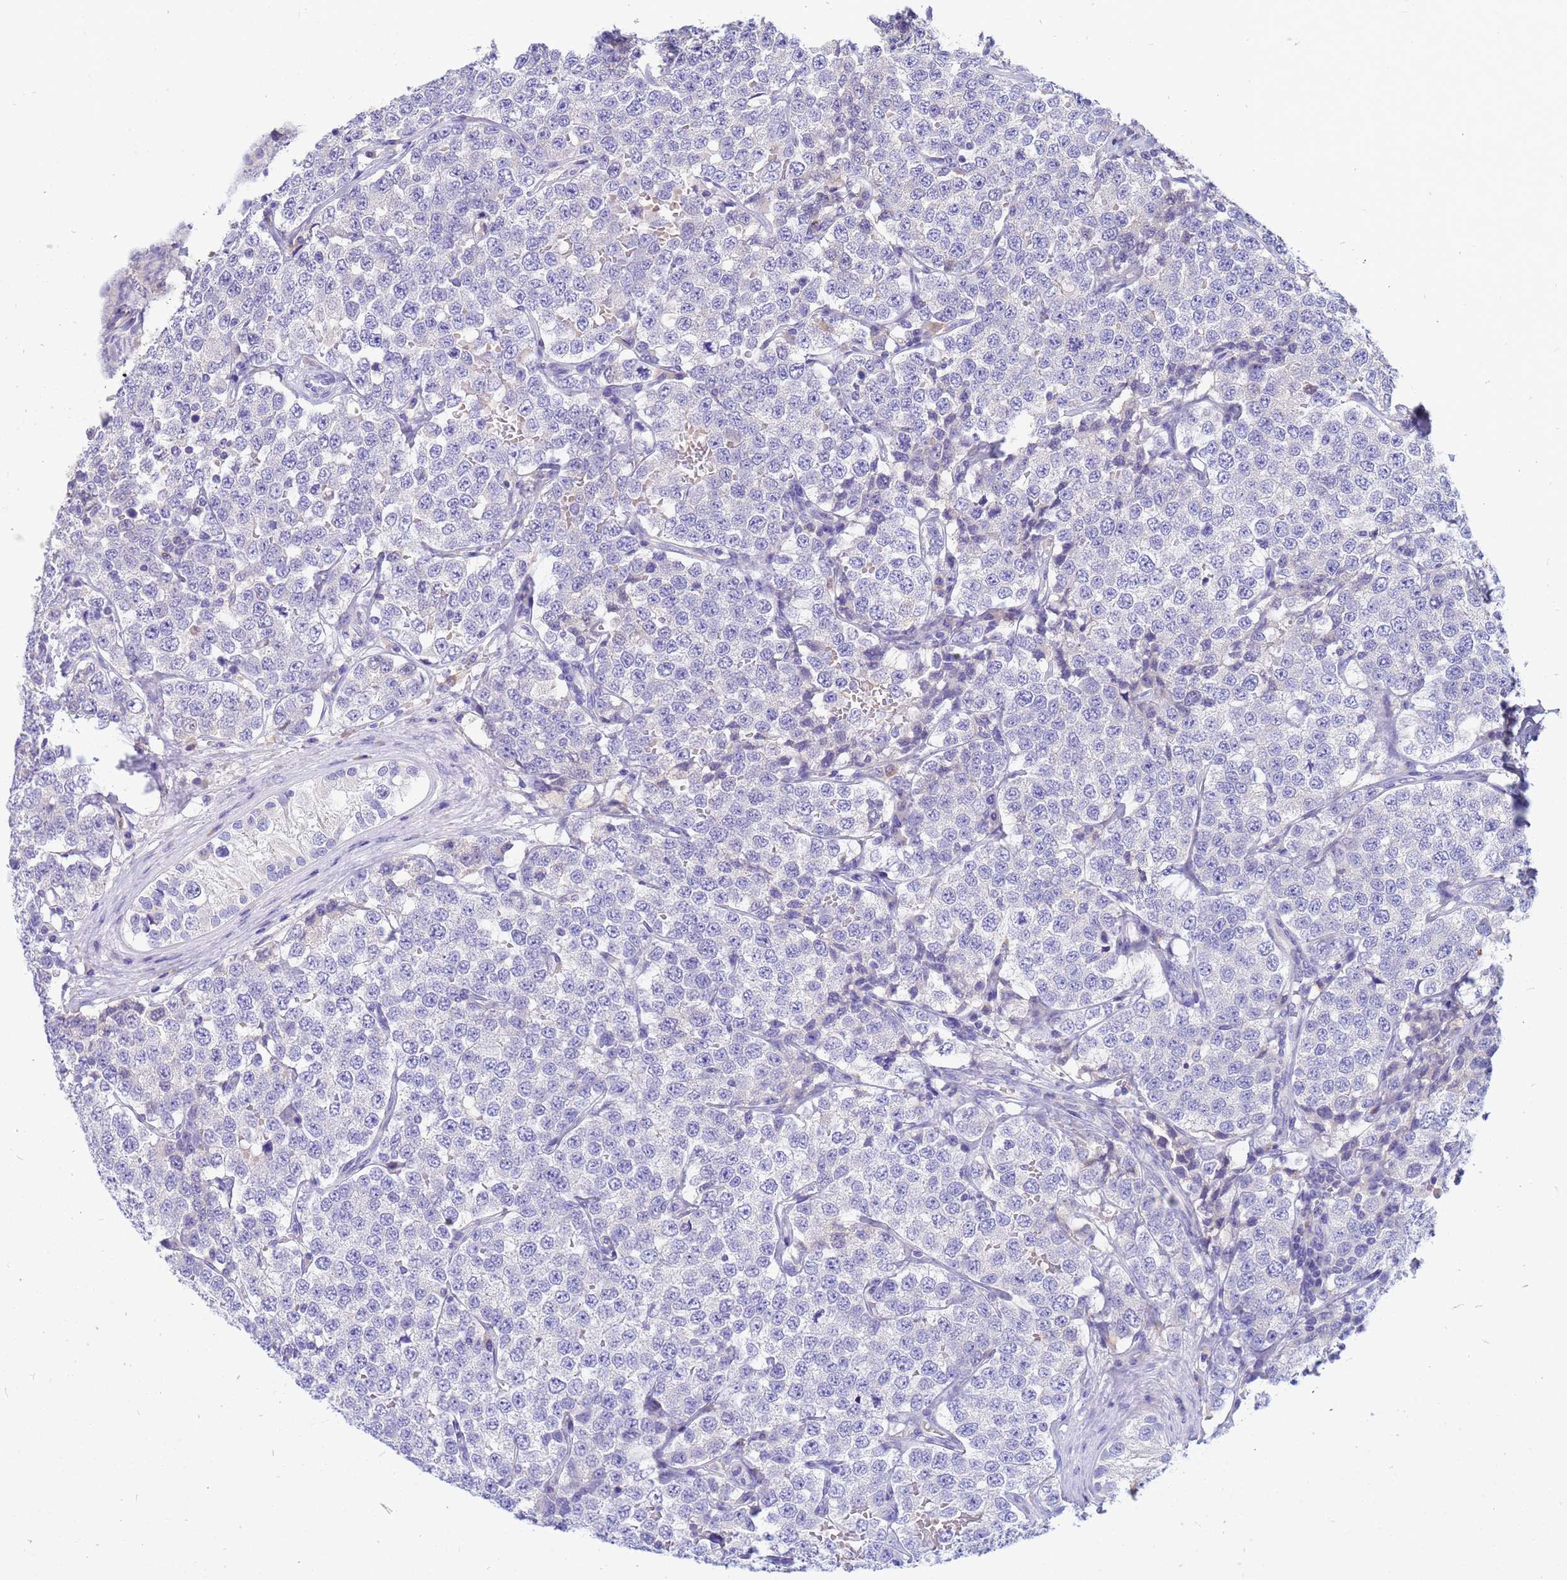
{"staining": {"intensity": "negative", "quantity": "none", "location": "none"}, "tissue": "testis cancer", "cell_type": "Tumor cells", "image_type": "cancer", "snomed": [{"axis": "morphology", "description": "Seminoma, NOS"}, {"axis": "topography", "description": "Testis"}], "caption": "DAB (3,3'-diaminobenzidine) immunohistochemical staining of testis cancer shows no significant positivity in tumor cells.", "gene": "DPRX", "patient": {"sex": "male", "age": 34}}